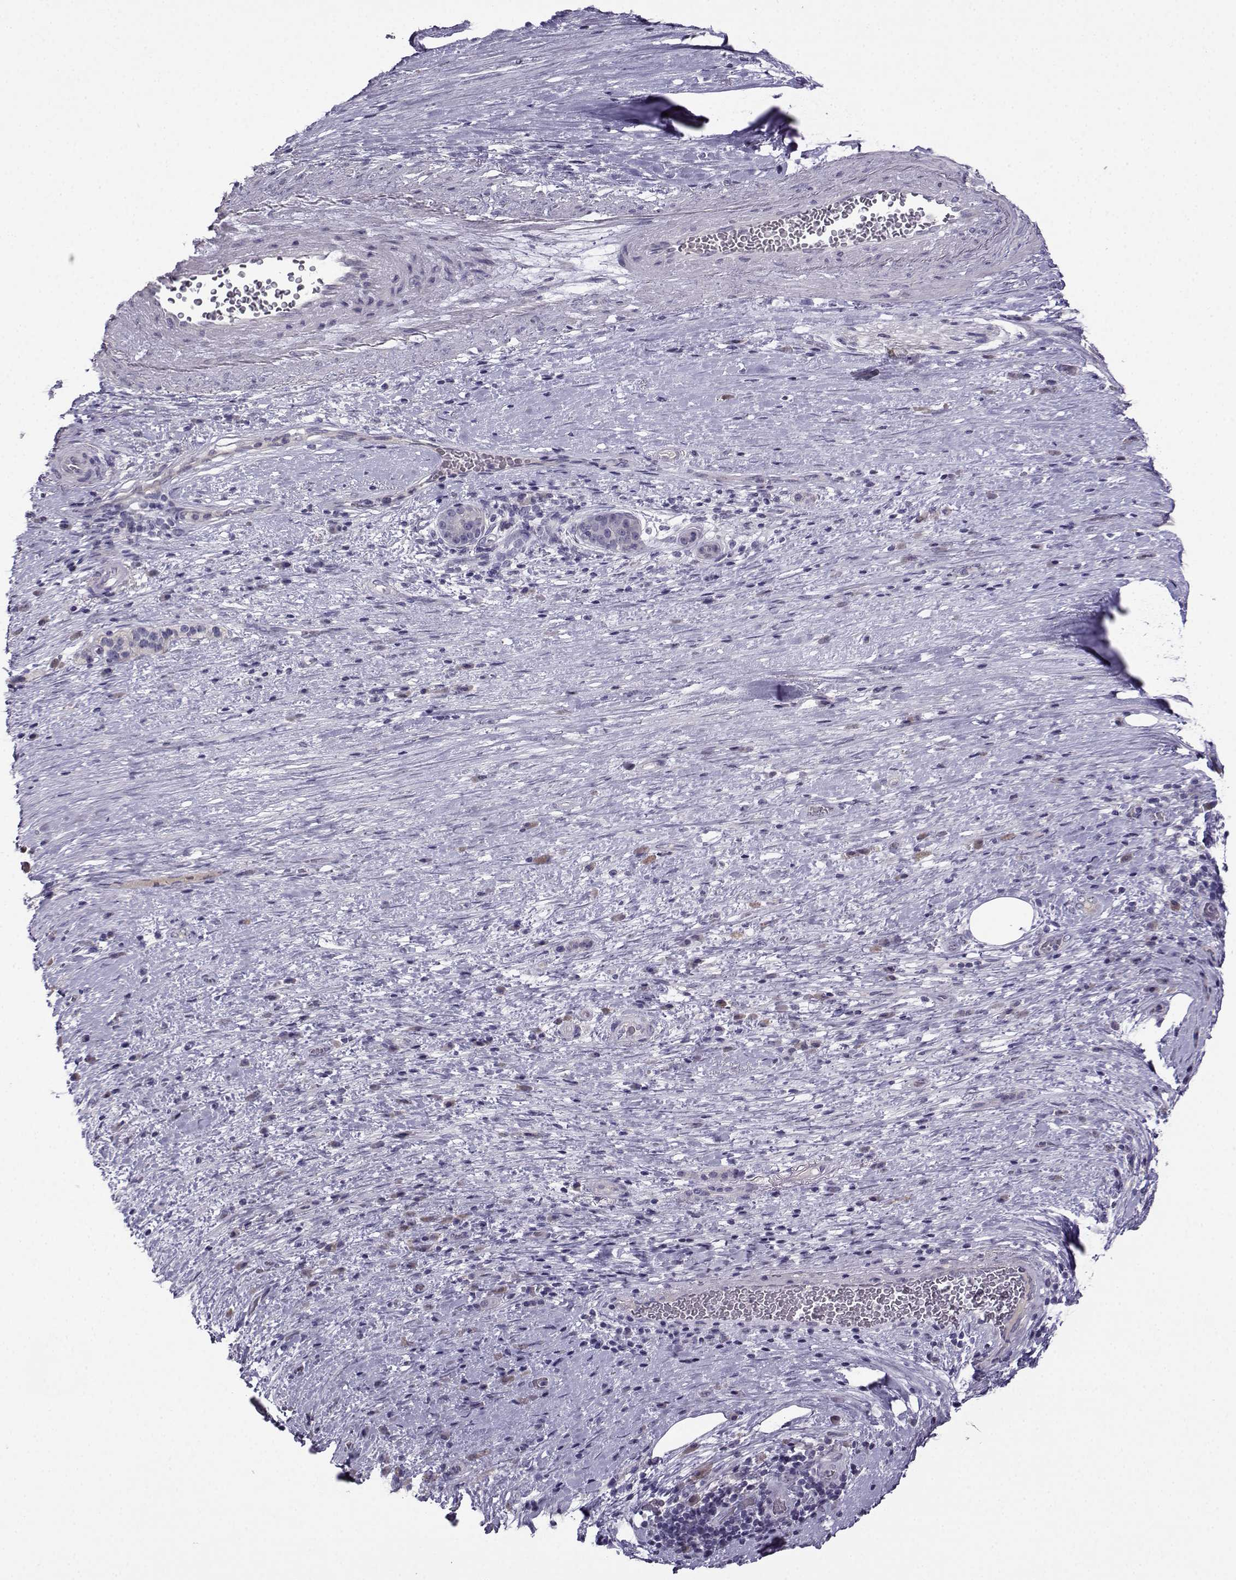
{"staining": {"intensity": "weak", "quantity": "<25%", "location": "cytoplasmic/membranous"}, "tissue": "pancreatic cancer", "cell_type": "Tumor cells", "image_type": "cancer", "snomed": [{"axis": "morphology", "description": "Adenocarcinoma, NOS"}, {"axis": "topography", "description": "Pancreas"}], "caption": "An IHC histopathology image of pancreatic adenocarcinoma is shown. There is no staining in tumor cells of pancreatic adenocarcinoma.", "gene": "CRYBB1", "patient": {"sex": "male", "age": 63}}